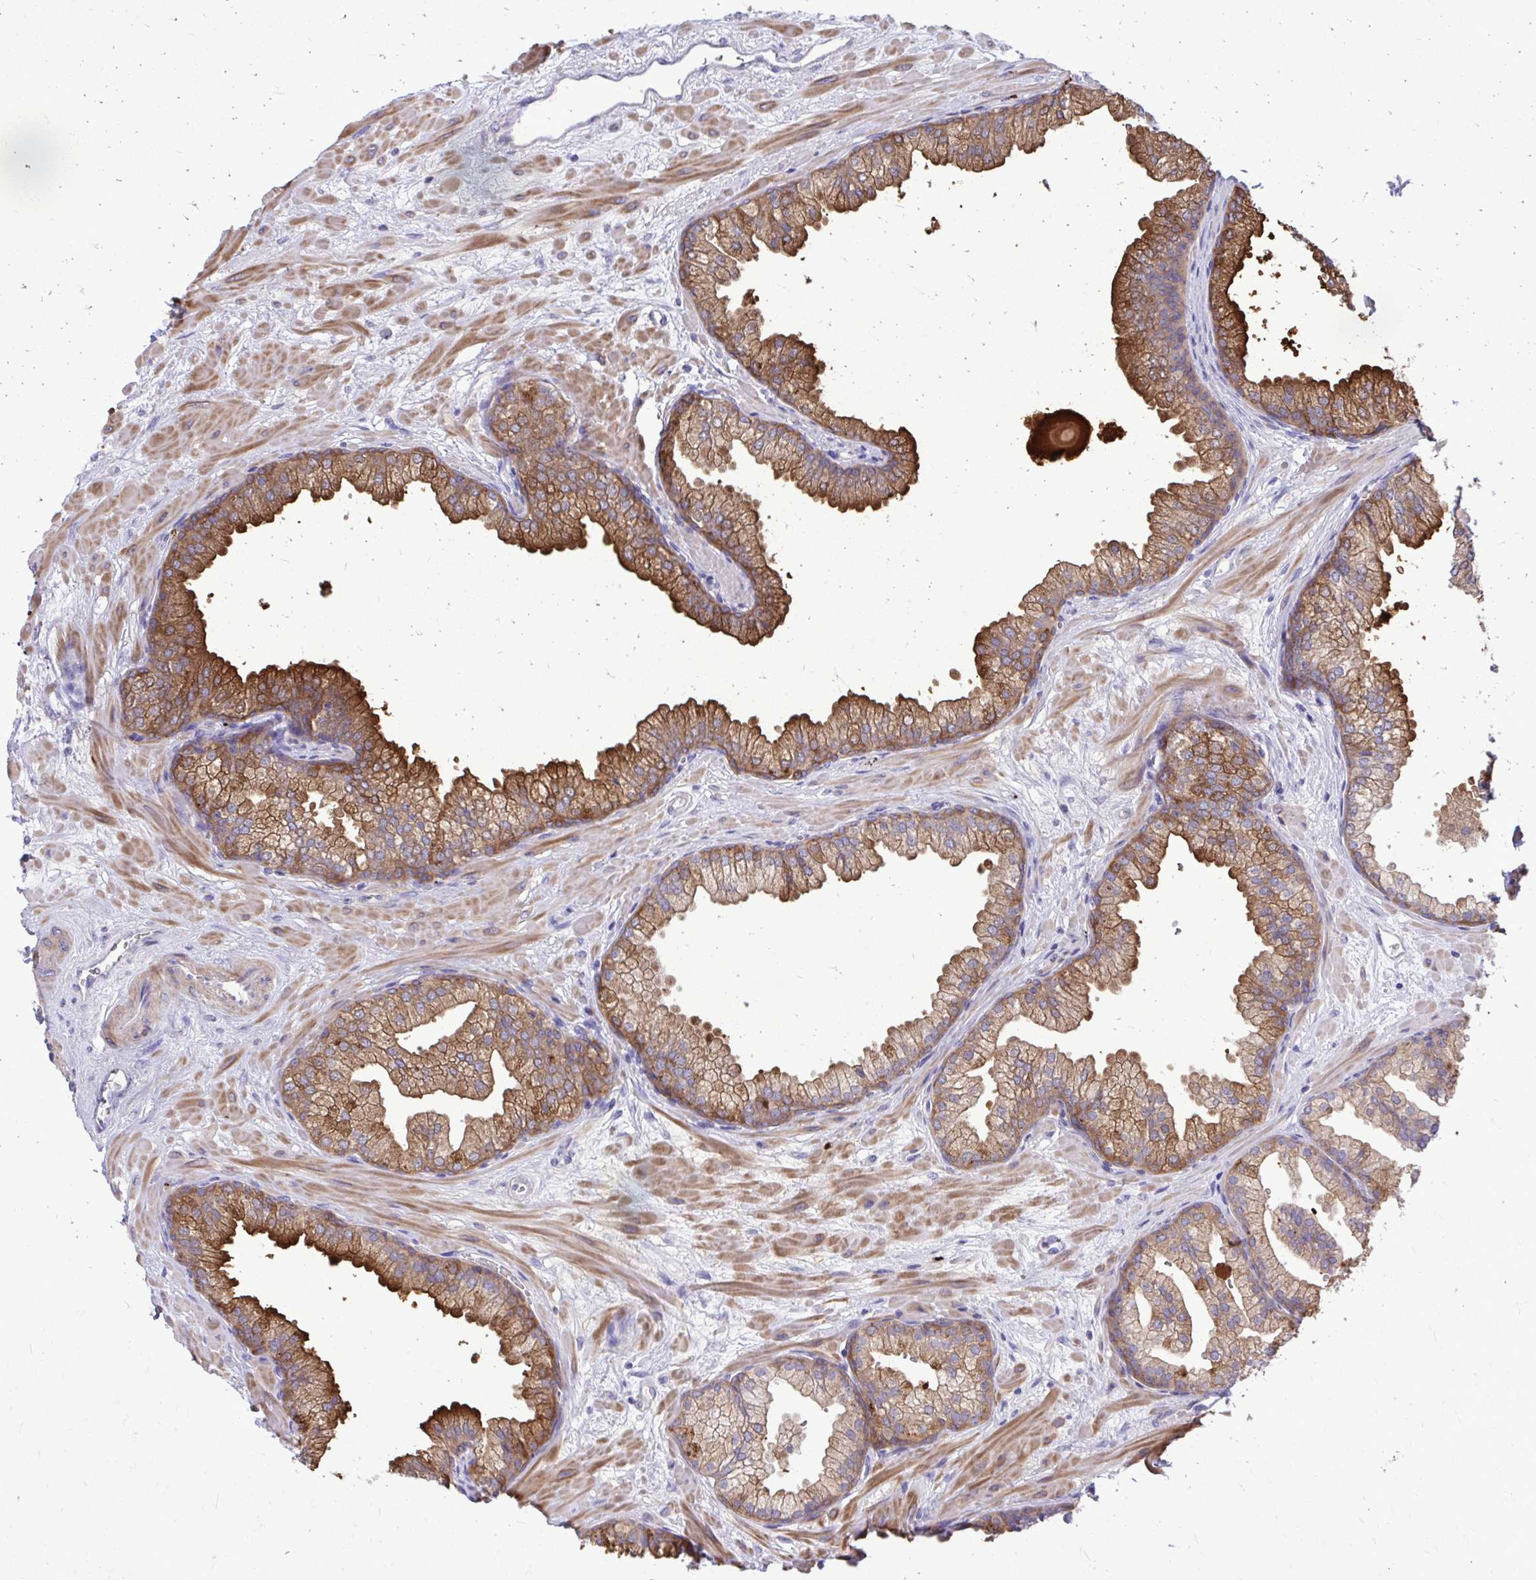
{"staining": {"intensity": "strong", "quantity": "25%-75%", "location": "cytoplasmic/membranous"}, "tissue": "prostate", "cell_type": "Glandular cells", "image_type": "normal", "snomed": [{"axis": "morphology", "description": "Normal tissue, NOS"}, {"axis": "topography", "description": "Prostate"}, {"axis": "topography", "description": "Peripheral nerve tissue"}], "caption": "Glandular cells reveal strong cytoplasmic/membranous staining in approximately 25%-75% of cells in unremarkable prostate.", "gene": "TP53I11", "patient": {"sex": "male", "age": 61}}